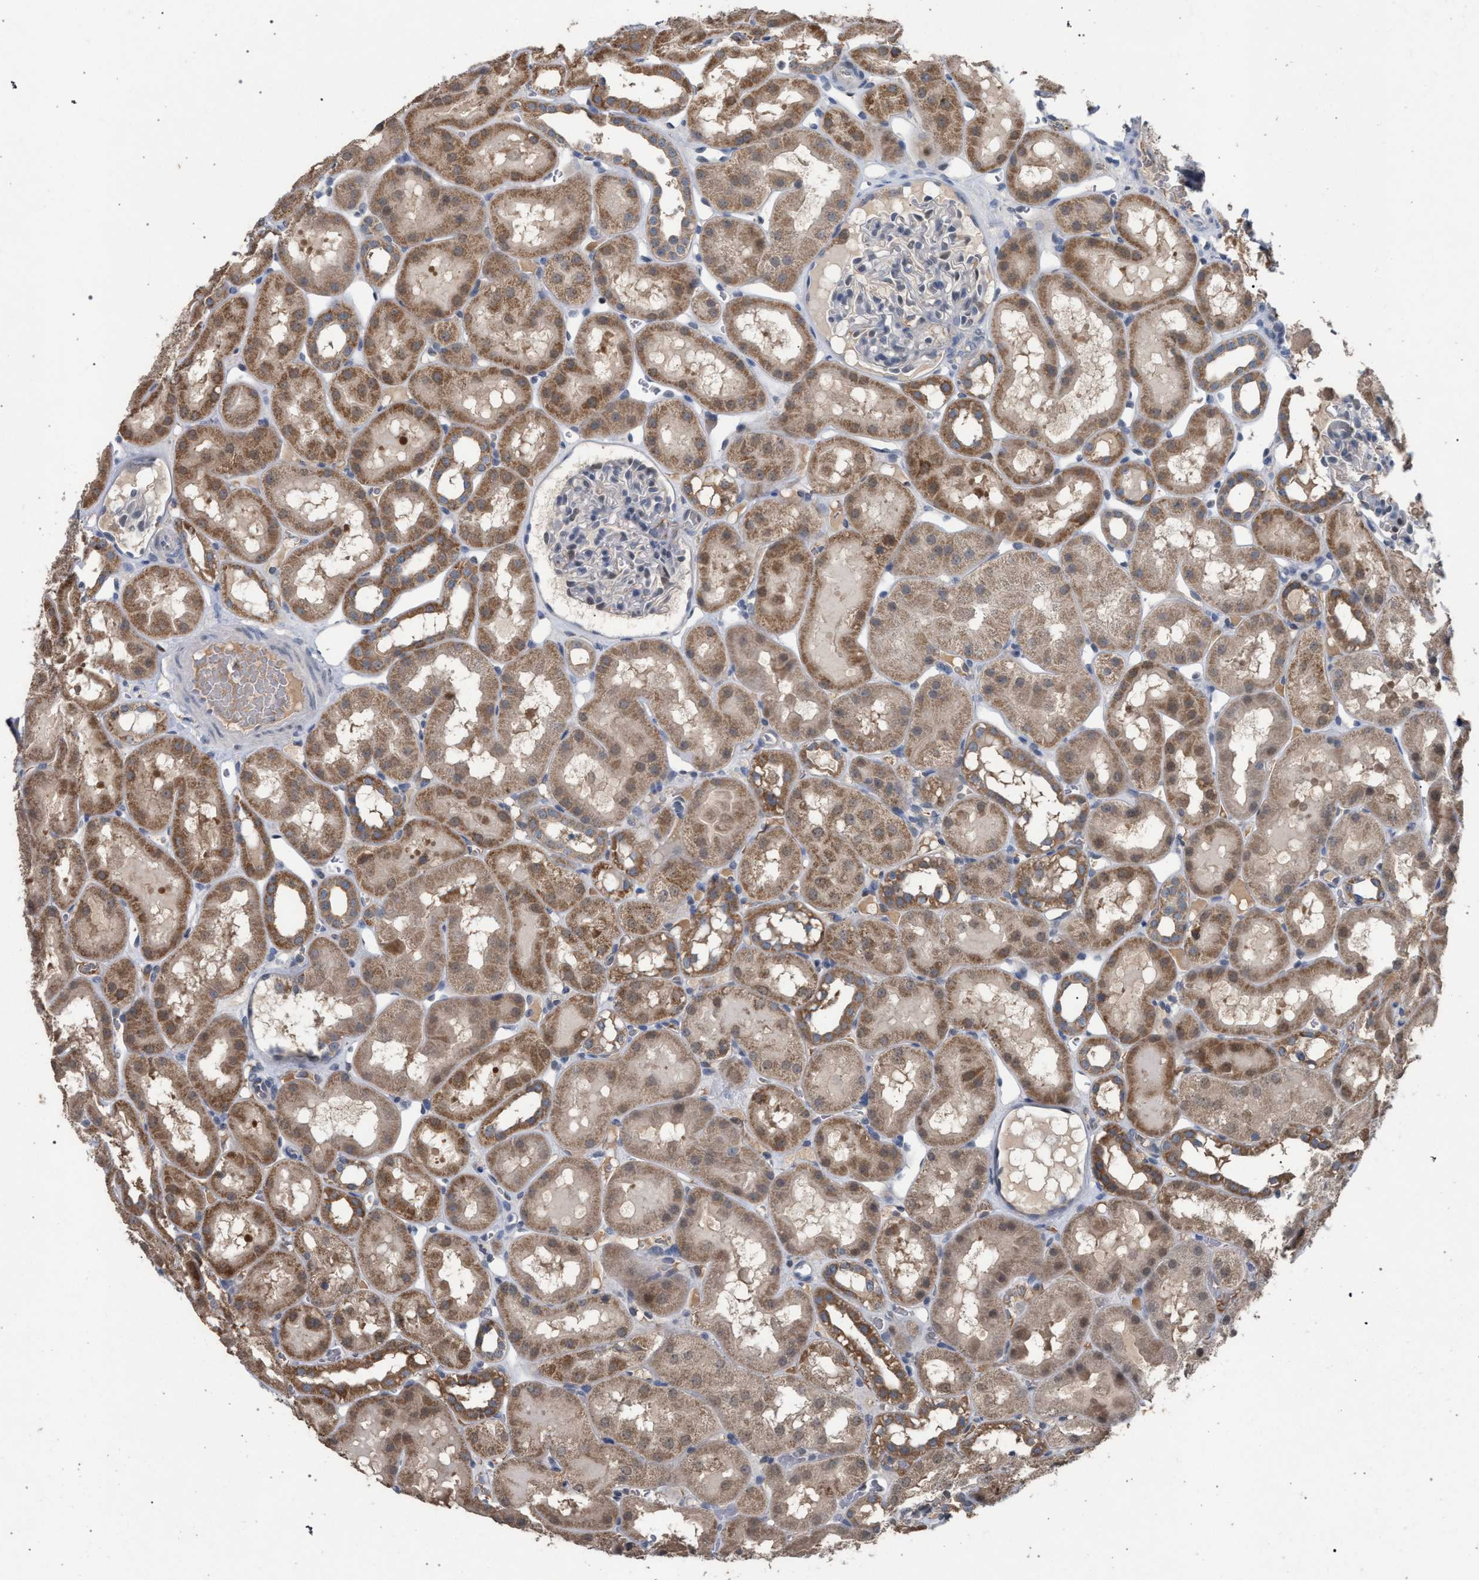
{"staining": {"intensity": "negative", "quantity": "none", "location": "none"}, "tissue": "kidney", "cell_type": "Cells in glomeruli", "image_type": "normal", "snomed": [{"axis": "morphology", "description": "Normal tissue, NOS"}, {"axis": "topography", "description": "Kidney"}, {"axis": "topography", "description": "Urinary bladder"}], "caption": "The image reveals no staining of cells in glomeruli in benign kidney. (Stains: DAB (3,3'-diaminobenzidine) immunohistochemistry (IHC) with hematoxylin counter stain, Microscopy: brightfield microscopy at high magnification).", "gene": "TECPR1", "patient": {"sex": "male", "age": 16}}